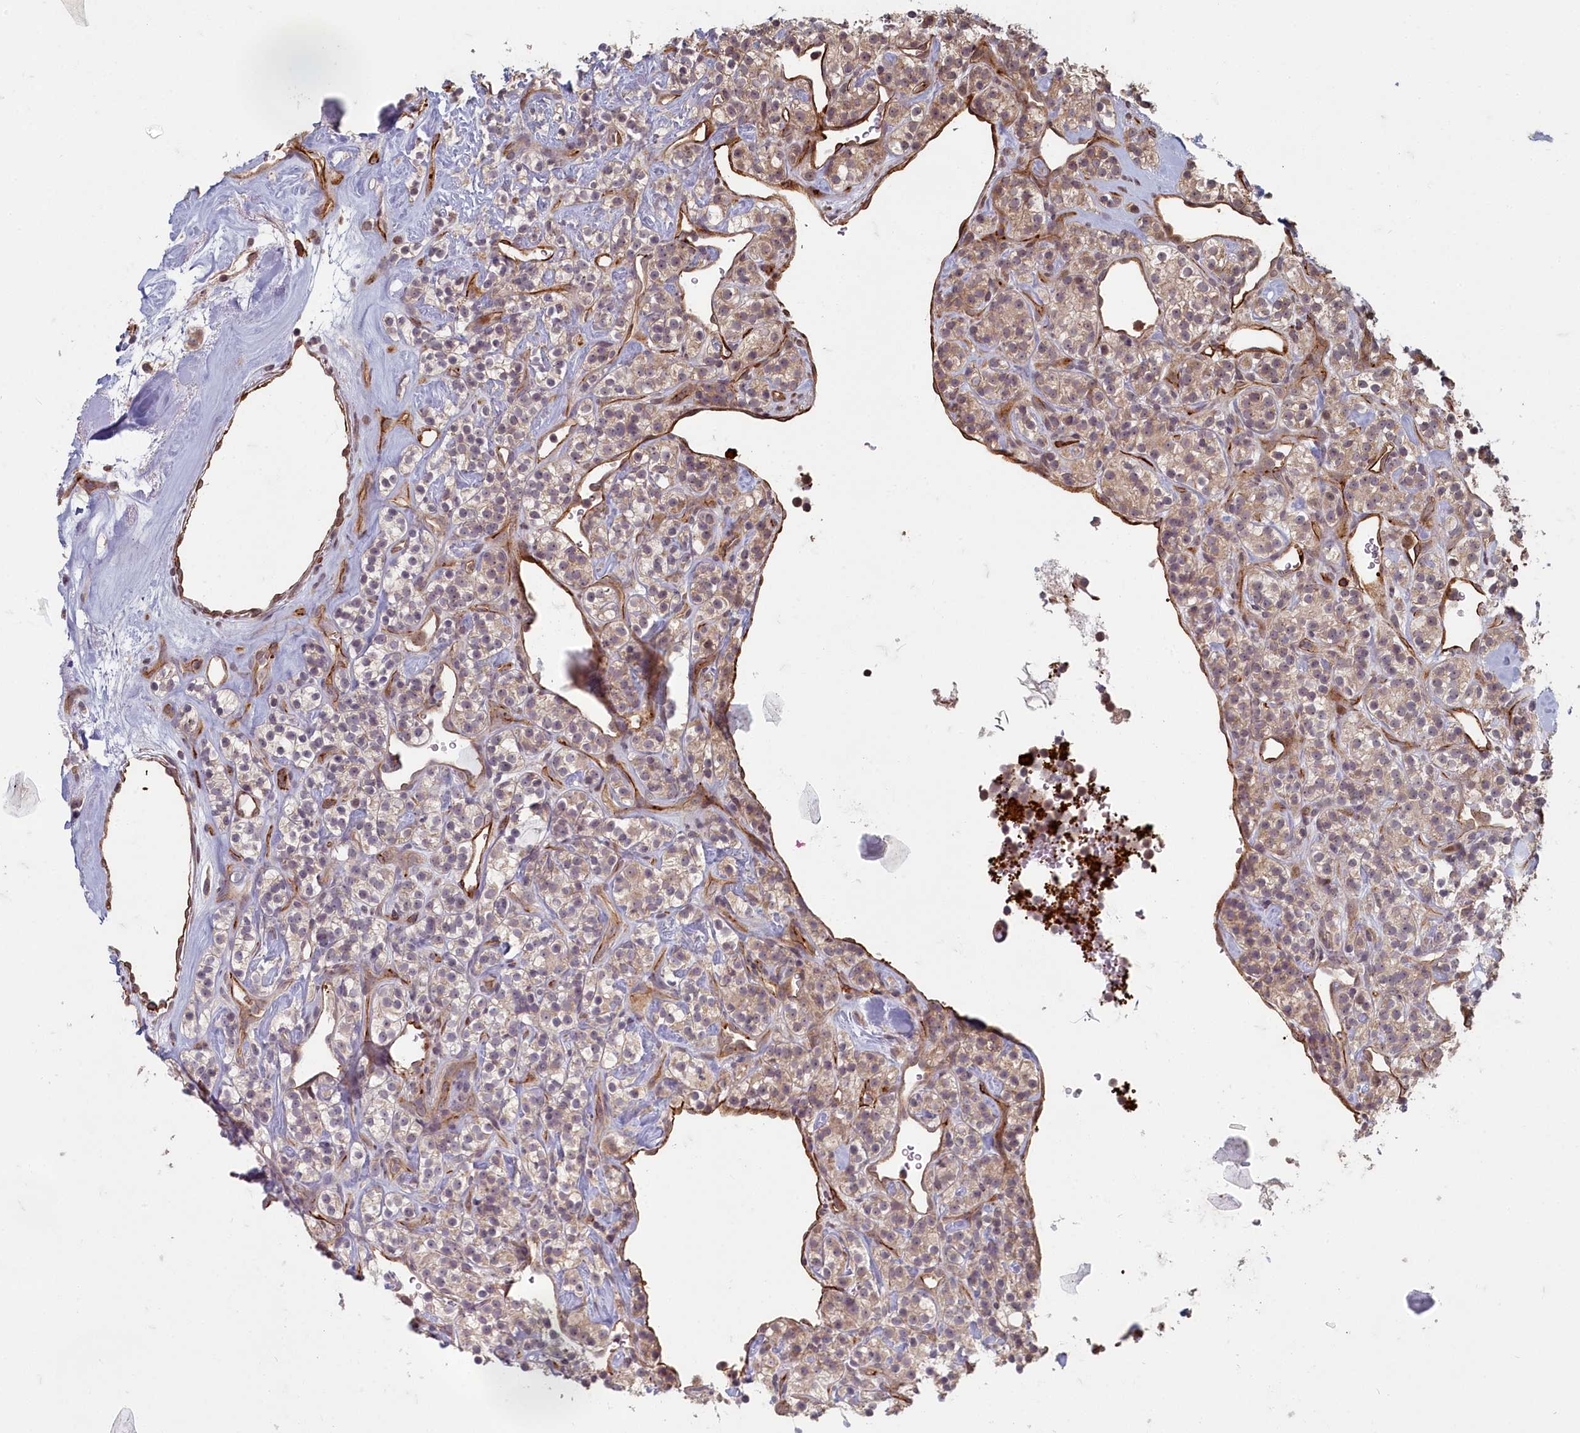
{"staining": {"intensity": "weak", "quantity": "25%-75%", "location": "cytoplasmic/membranous"}, "tissue": "renal cancer", "cell_type": "Tumor cells", "image_type": "cancer", "snomed": [{"axis": "morphology", "description": "Adenocarcinoma, NOS"}, {"axis": "topography", "description": "Kidney"}], "caption": "A high-resolution micrograph shows immunohistochemistry staining of renal adenocarcinoma, which exhibits weak cytoplasmic/membranous expression in about 25%-75% of tumor cells. (IHC, brightfield microscopy, high magnification).", "gene": "TSPYL4", "patient": {"sex": "male", "age": 77}}